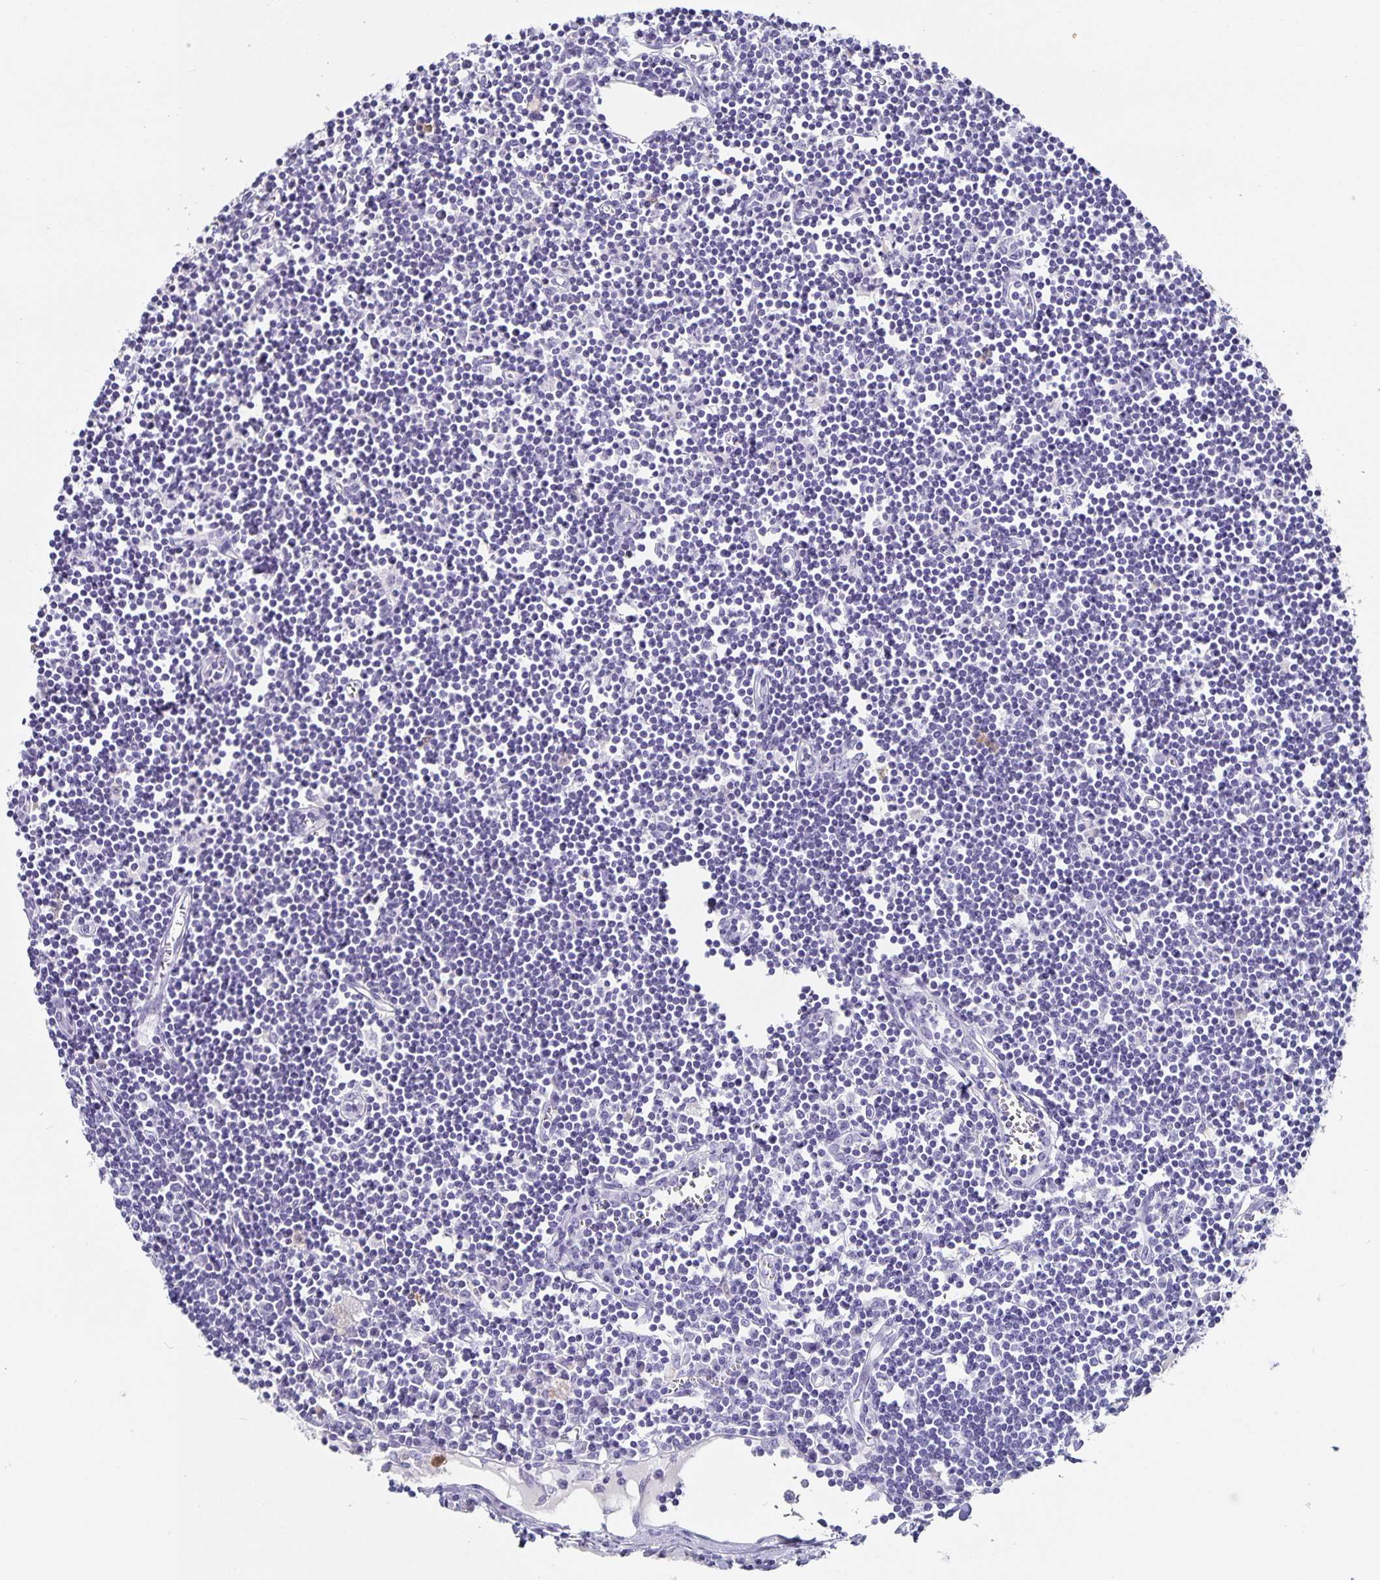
{"staining": {"intensity": "negative", "quantity": "none", "location": "none"}, "tissue": "lymph node", "cell_type": "Germinal center cells", "image_type": "normal", "snomed": [{"axis": "morphology", "description": "Normal tissue, NOS"}, {"axis": "topography", "description": "Lymph node"}], "caption": "Immunohistochemistry (IHC) photomicrograph of unremarkable lymph node stained for a protein (brown), which displays no staining in germinal center cells. Brightfield microscopy of IHC stained with DAB (brown) and hematoxylin (blue), captured at high magnification.", "gene": "CHGA", "patient": {"sex": "female", "age": 65}}